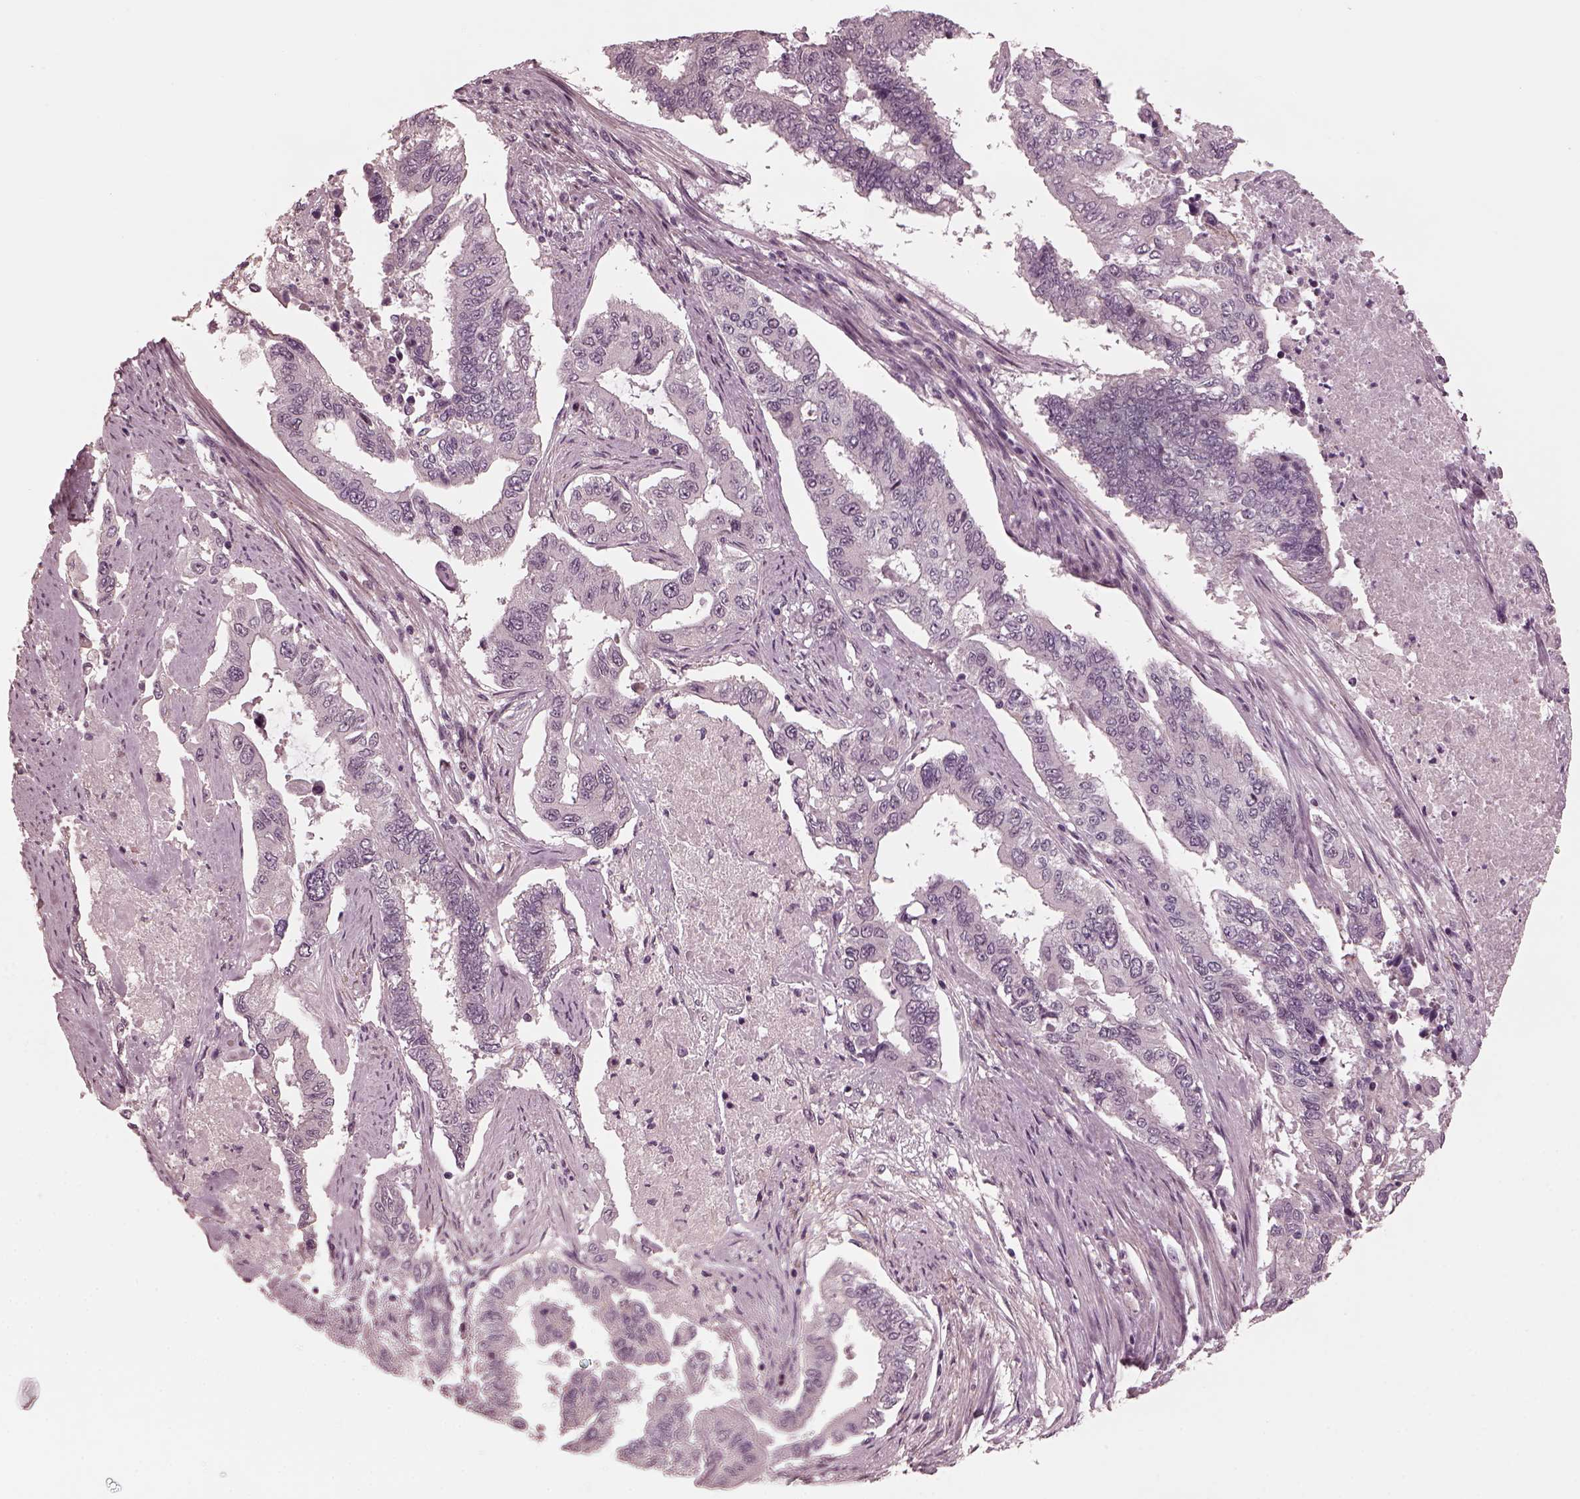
{"staining": {"intensity": "negative", "quantity": "none", "location": "none"}, "tissue": "endometrial cancer", "cell_type": "Tumor cells", "image_type": "cancer", "snomed": [{"axis": "morphology", "description": "Adenocarcinoma, NOS"}, {"axis": "topography", "description": "Uterus"}], "caption": "A photomicrograph of endometrial cancer stained for a protein shows no brown staining in tumor cells.", "gene": "SAXO1", "patient": {"sex": "female", "age": 59}}